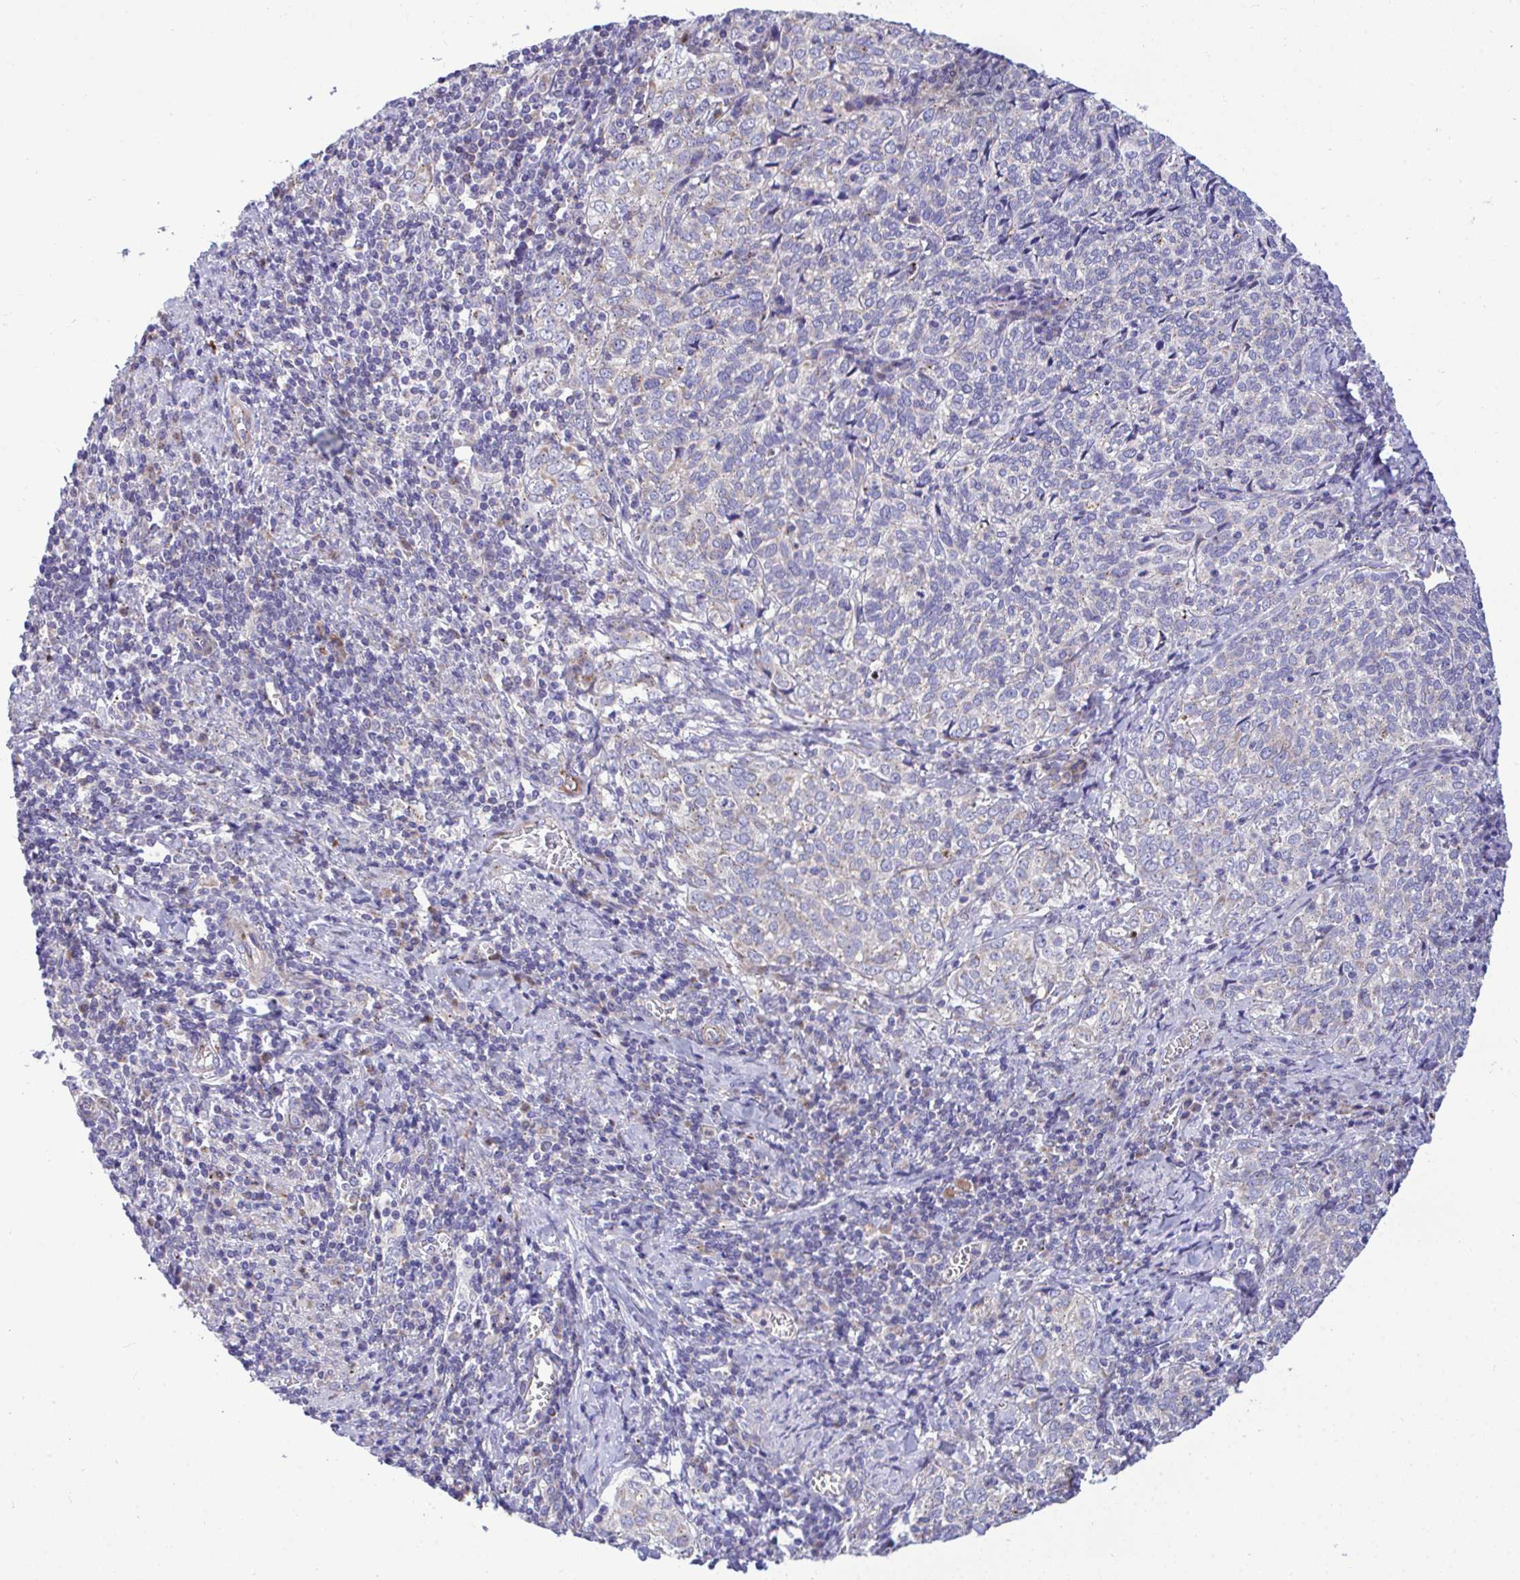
{"staining": {"intensity": "weak", "quantity": "25%-75%", "location": "cytoplasmic/membranous"}, "tissue": "cervical cancer", "cell_type": "Tumor cells", "image_type": "cancer", "snomed": [{"axis": "morphology", "description": "Normal tissue, NOS"}, {"axis": "morphology", "description": "Squamous cell carcinoma, NOS"}, {"axis": "topography", "description": "Vagina"}, {"axis": "topography", "description": "Cervix"}], "caption": "Immunohistochemical staining of human cervical cancer demonstrates low levels of weak cytoplasmic/membranous positivity in about 25%-75% of tumor cells. Using DAB (3,3'-diaminobenzidine) (brown) and hematoxylin (blue) stains, captured at high magnification using brightfield microscopy.", "gene": "MRPS16", "patient": {"sex": "female", "age": 45}}